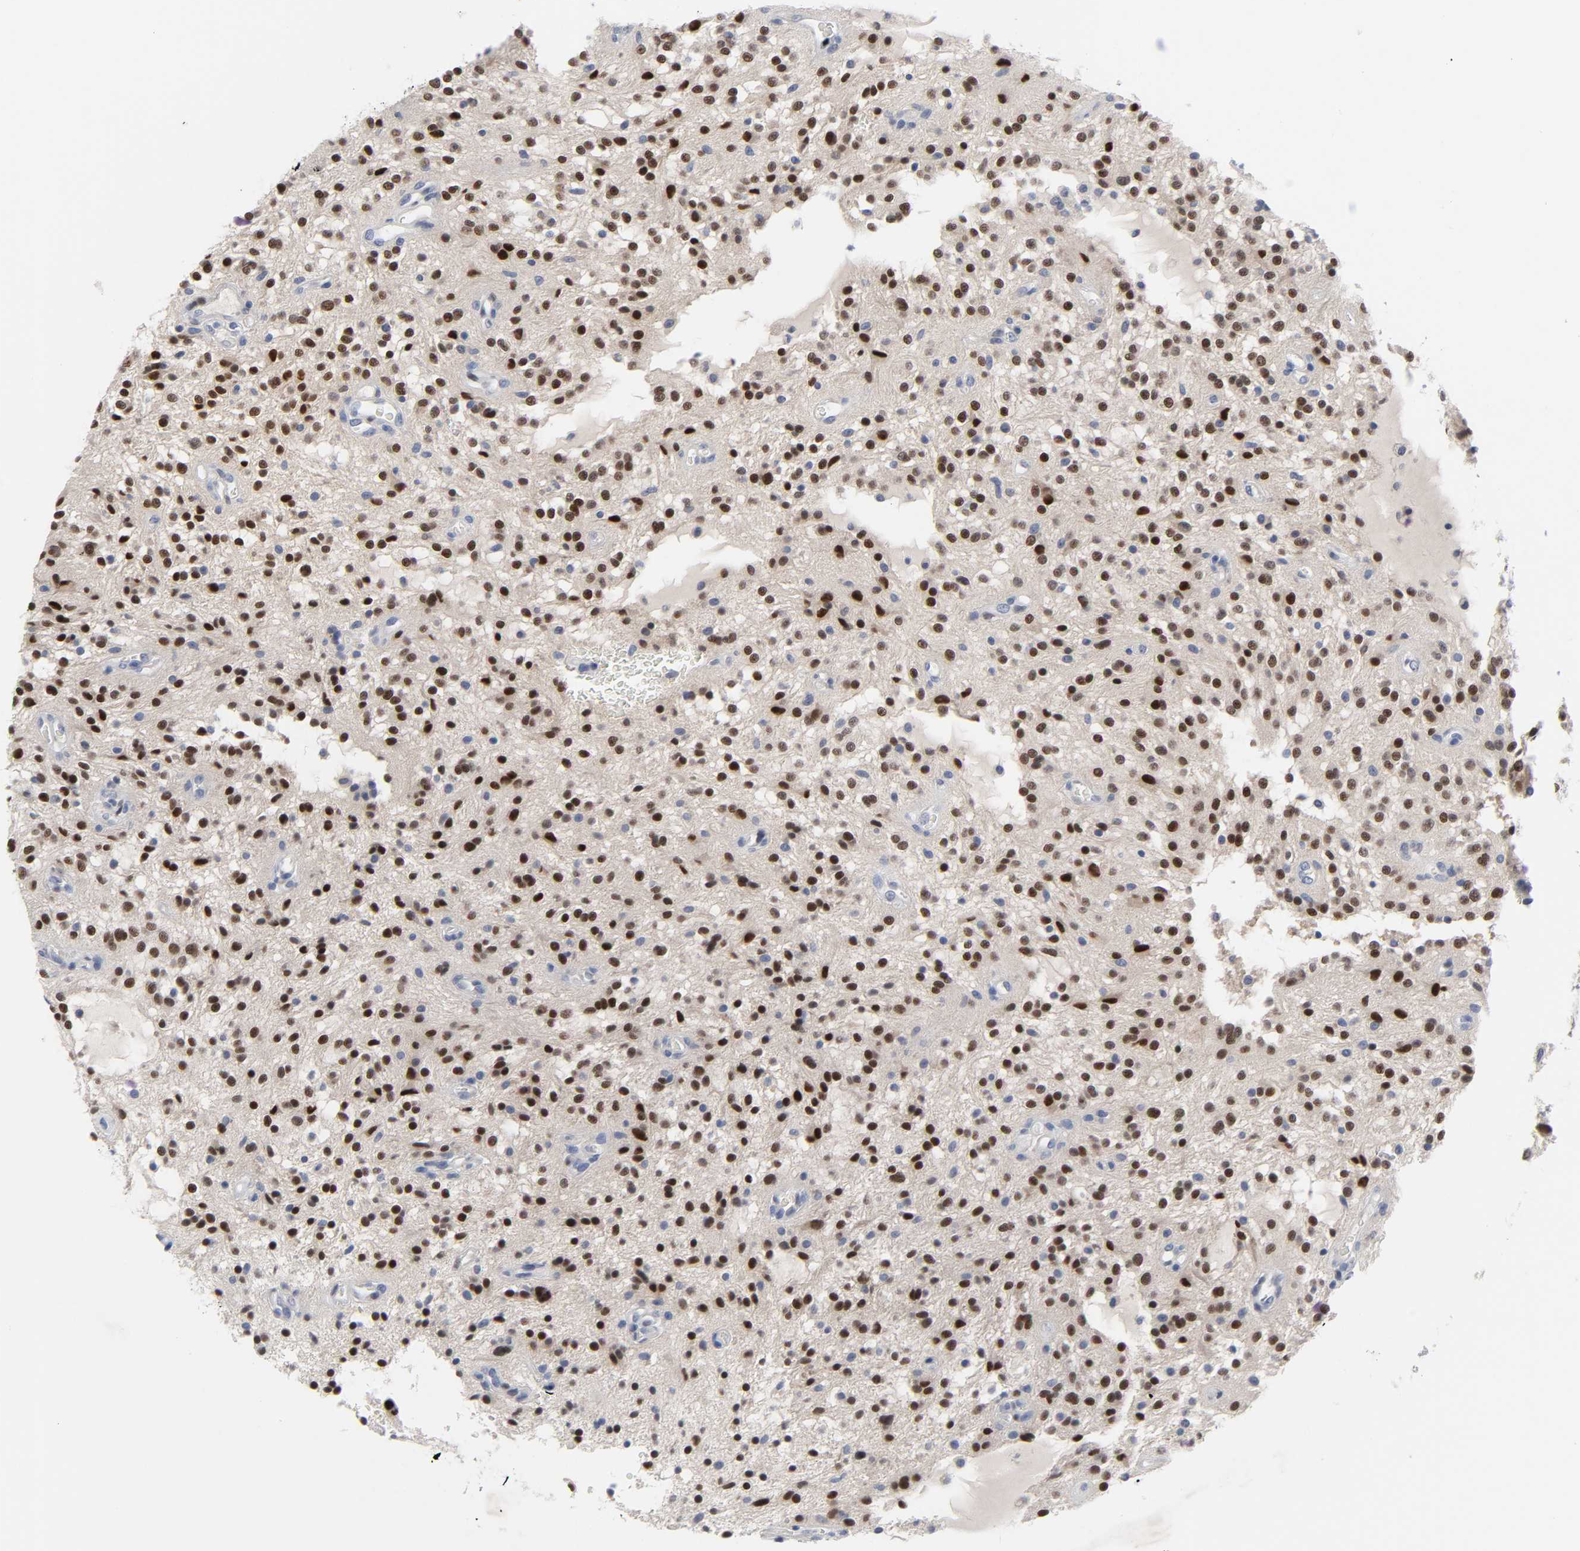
{"staining": {"intensity": "strong", "quantity": ">75%", "location": "nuclear"}, "tissue": "glioma", "cell_type": "Tumor cells", "image_type": "cancer", "snomed": [{"axis": "morphology", "description": "Glioma, malignant, NOS"}, {"axis": "topography", "description": "Cerebellum"}], "caption": "A high-resolution micrograph shows IHC staining of glioma, which demonstrates strong nuclear staining in about >75% of tumor cells.", "gene": "SALL2", "patient": {"sex": "female", "age": 10}}